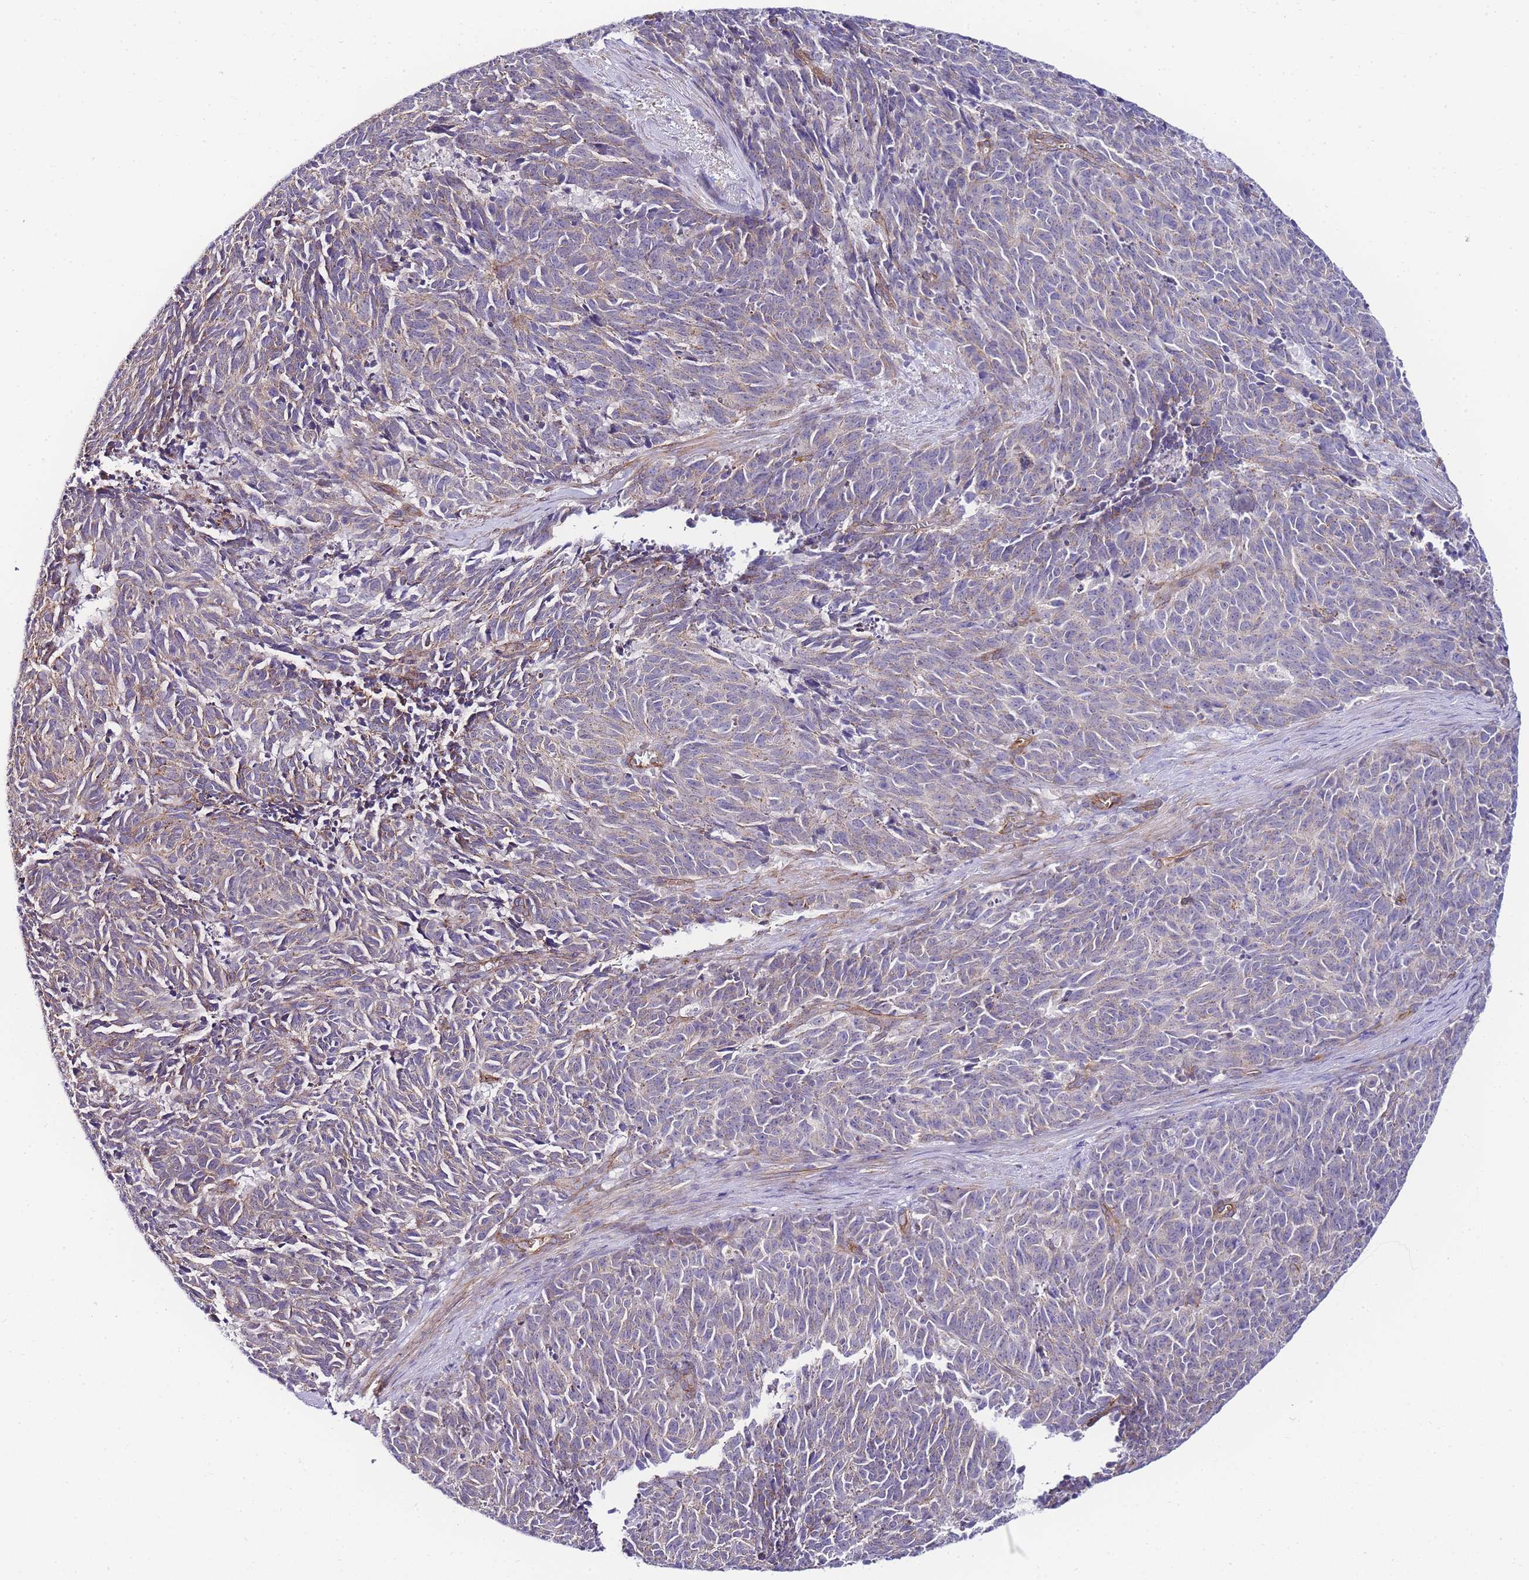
{"staining": {"intensity": "weak", "quantity": "<25%", "location": "cytoplasmic/membranous"}, "tissue": "cervical cancer", "cell_type": "Tumor cells", "image_type": "cancer", "snomed": [{"axis": "morphology", "description": "Squamous cell carcinoma, NOS"}, {"axis": "topography", "description": "Cervix"}], "caption": "An immunohistochemistry (IHC) image of cervical cancer is shown. There is no staining in tumor cells of cervical cancer.", "gene": "PDCD7", "patient": {"sex": "female", "age": 29}}